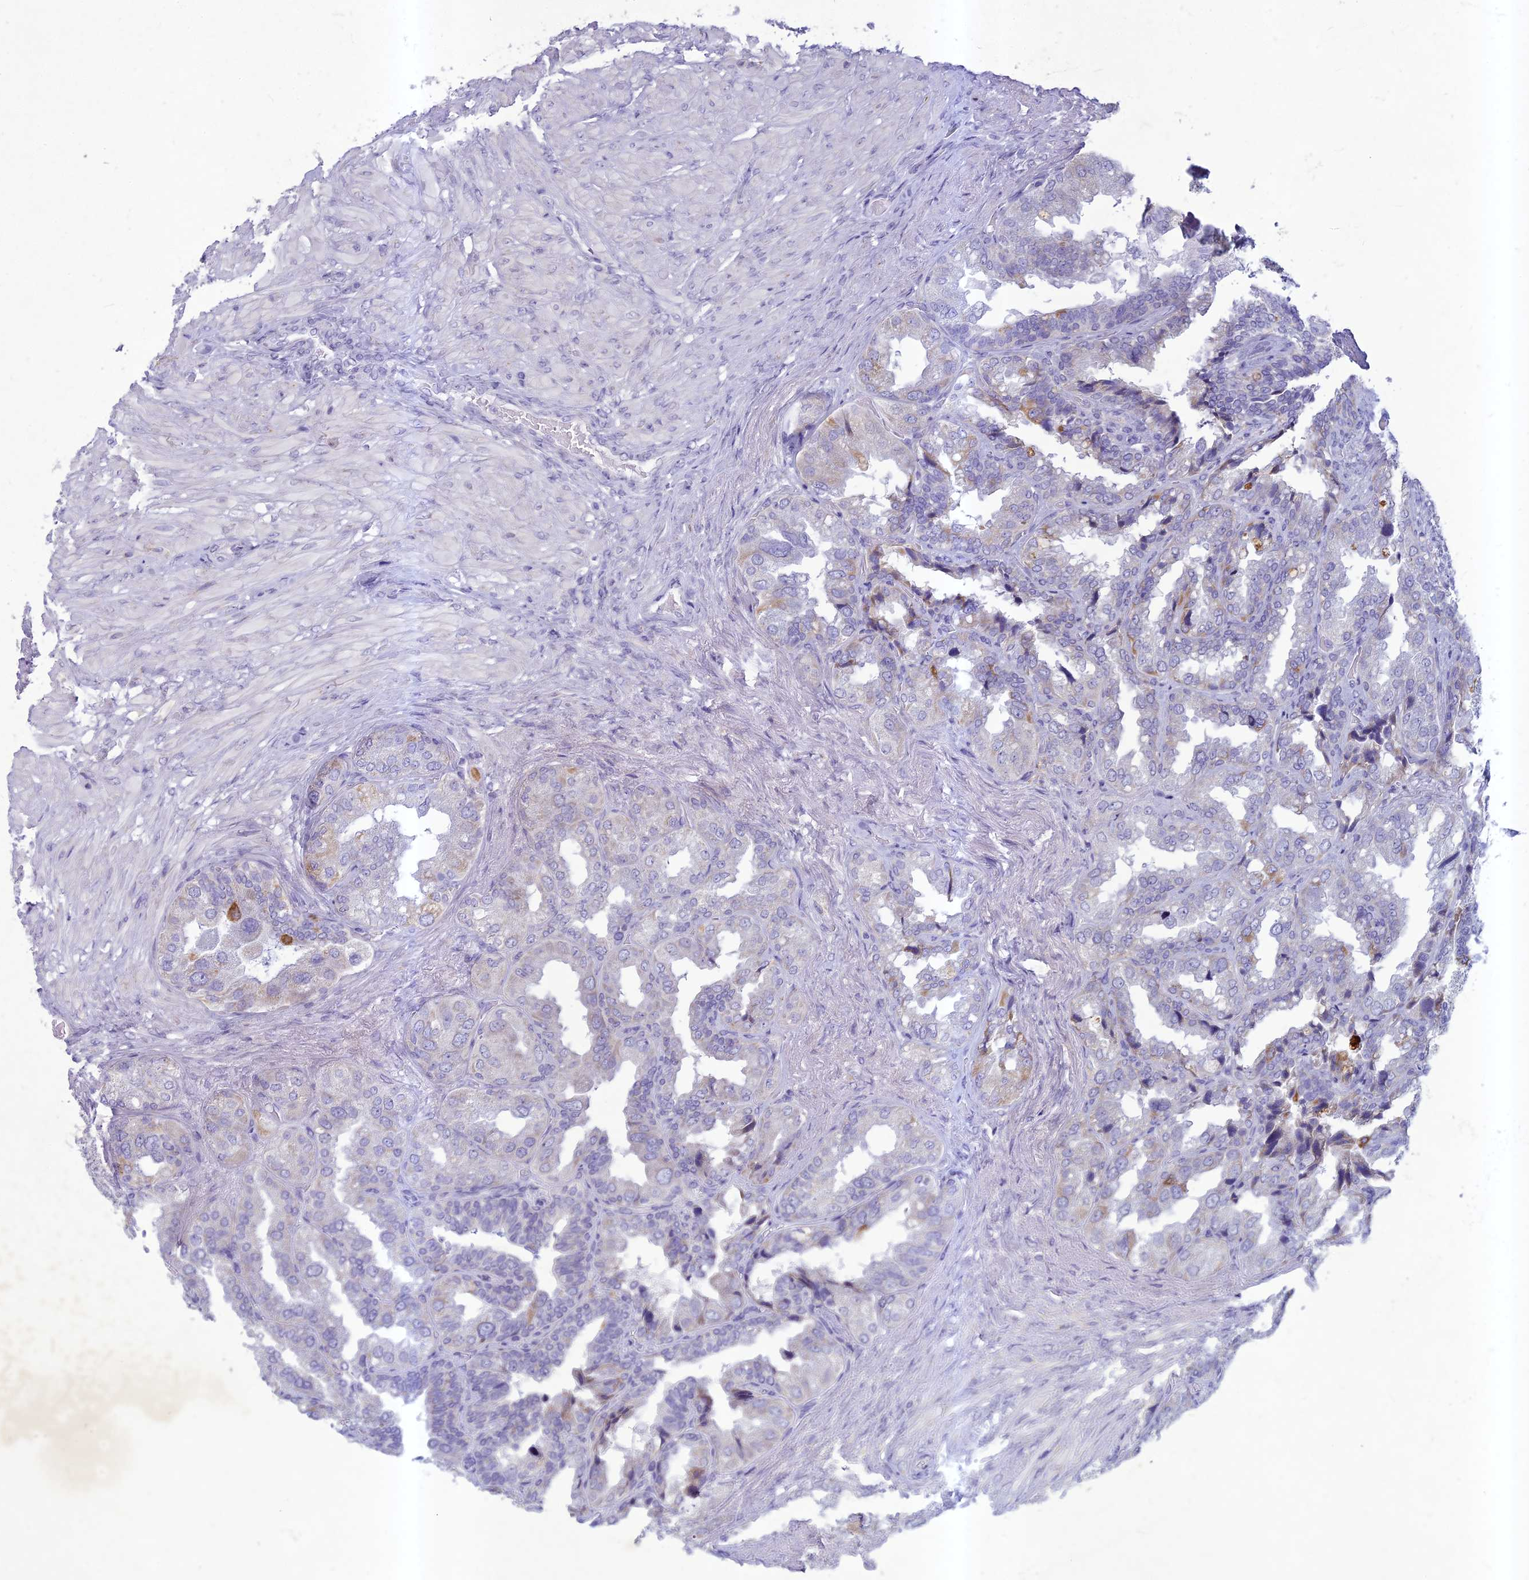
{"staining": {"intensity": "negative", "quantity": "none", "location": "none"}, "tissue": "seminal vesicle", "cell_type": "Glandular cells", "image_type": "normal", "snomed": [{"axis": "morphology", "description": "Normal tissue, NOS"}, {"axis": "topography", "description": "Seminal veicle"}, {"axis": "topography", "description": "Peripheral nerve tissue"}], "caption": "The immunohistochemistry (IHC) photomicrograph has no significant positivity in glandular cells of seminal vesicle. (Brightfield microscopy of DAB IHC at high magnification).", "gene": "HIGD1A", "patient": {"sex": "male", "age": 63}}